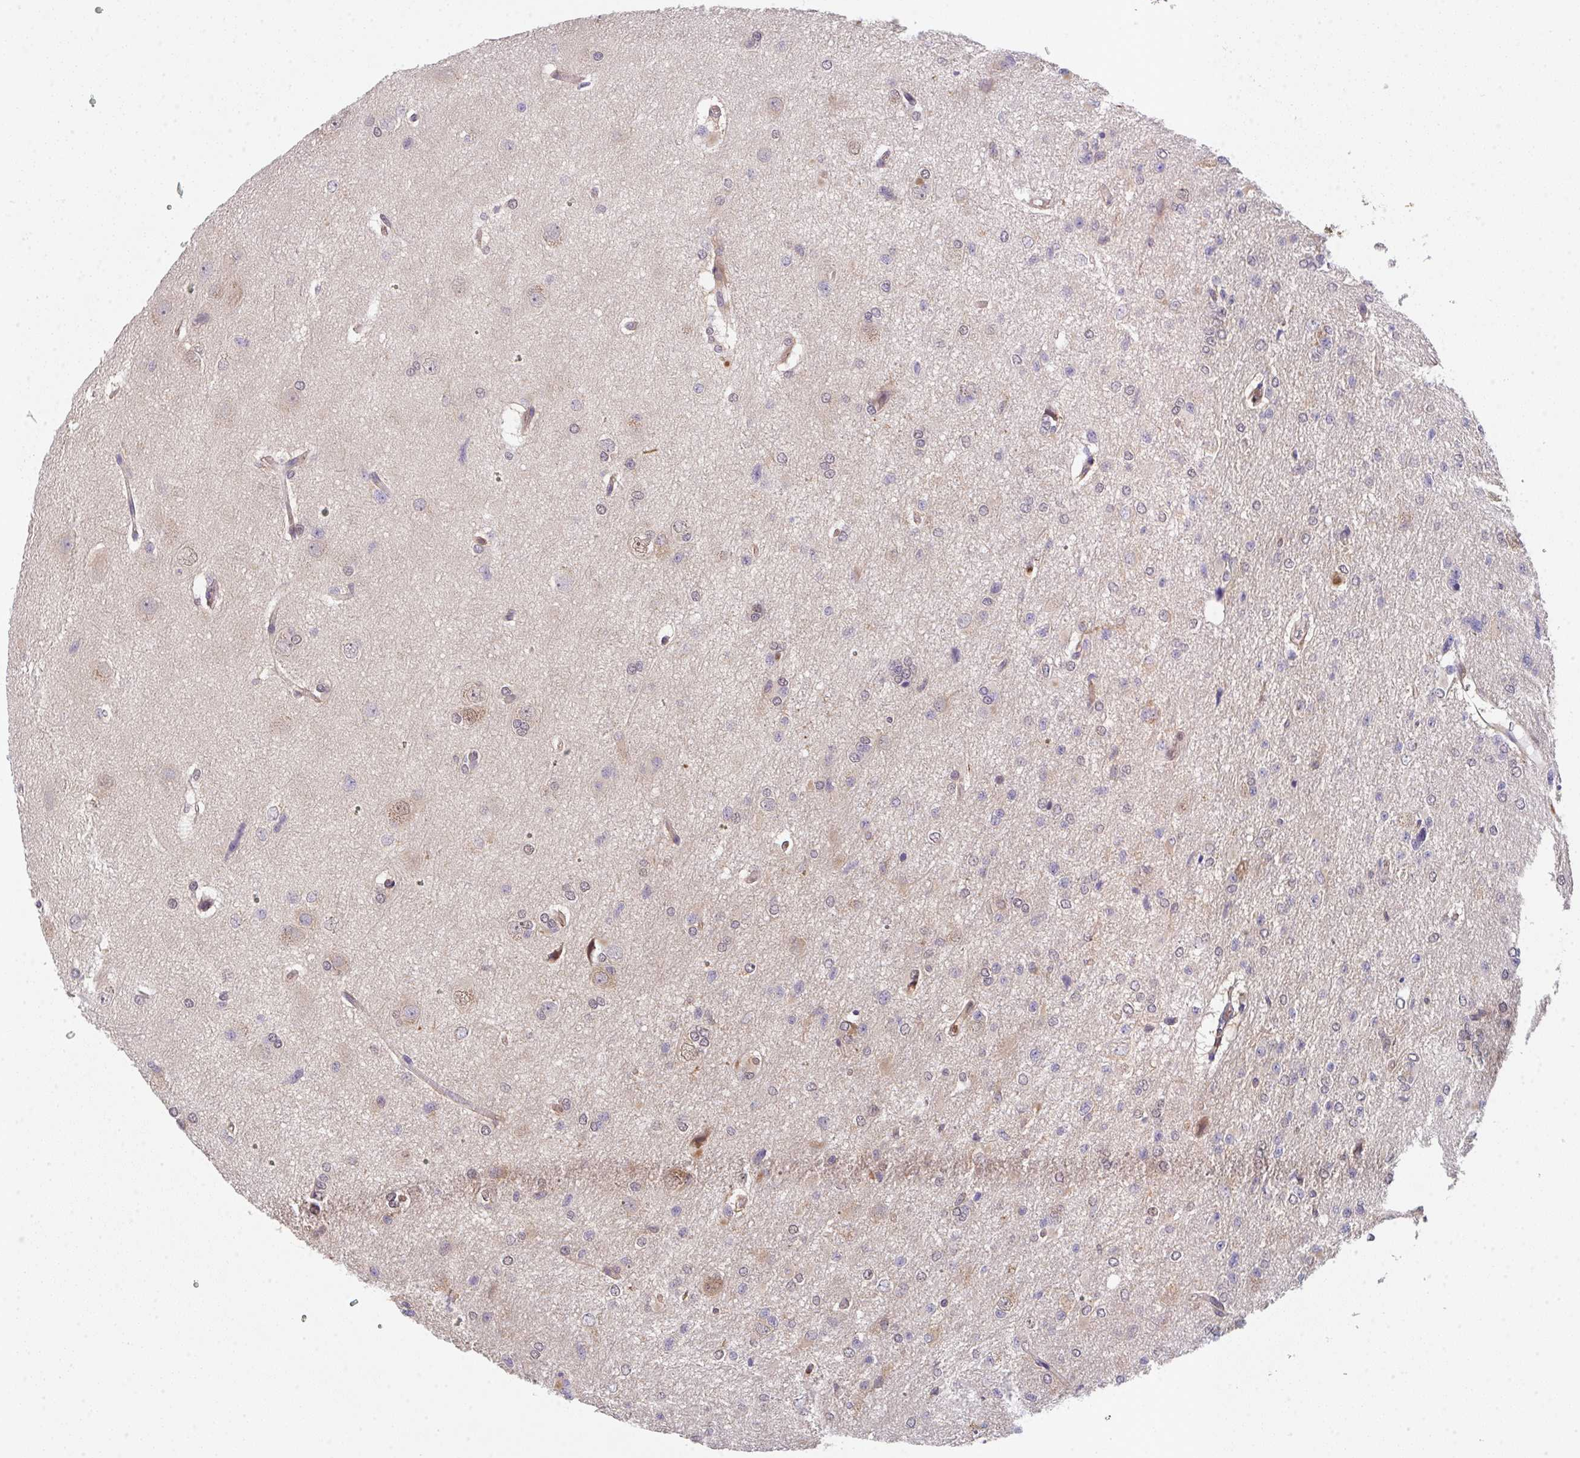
{"staining": {"intensity": "weak", "quantity": "<25%", "location": "nuclear"}, "tissue": "glioma", "cell_type": "Tumor cells", "image_type": "cancer", "snomed": [{"axis": "morphology", "description": "Glioma, malignant, Low grade"}, {"axis": "topography", "description": "Brain"}], "caption": "Tumor cells show no significant positivity in malignant low-grade glioma.", "gene": "TMEM229A", "patient": {"sex": "male", "age": 26}}